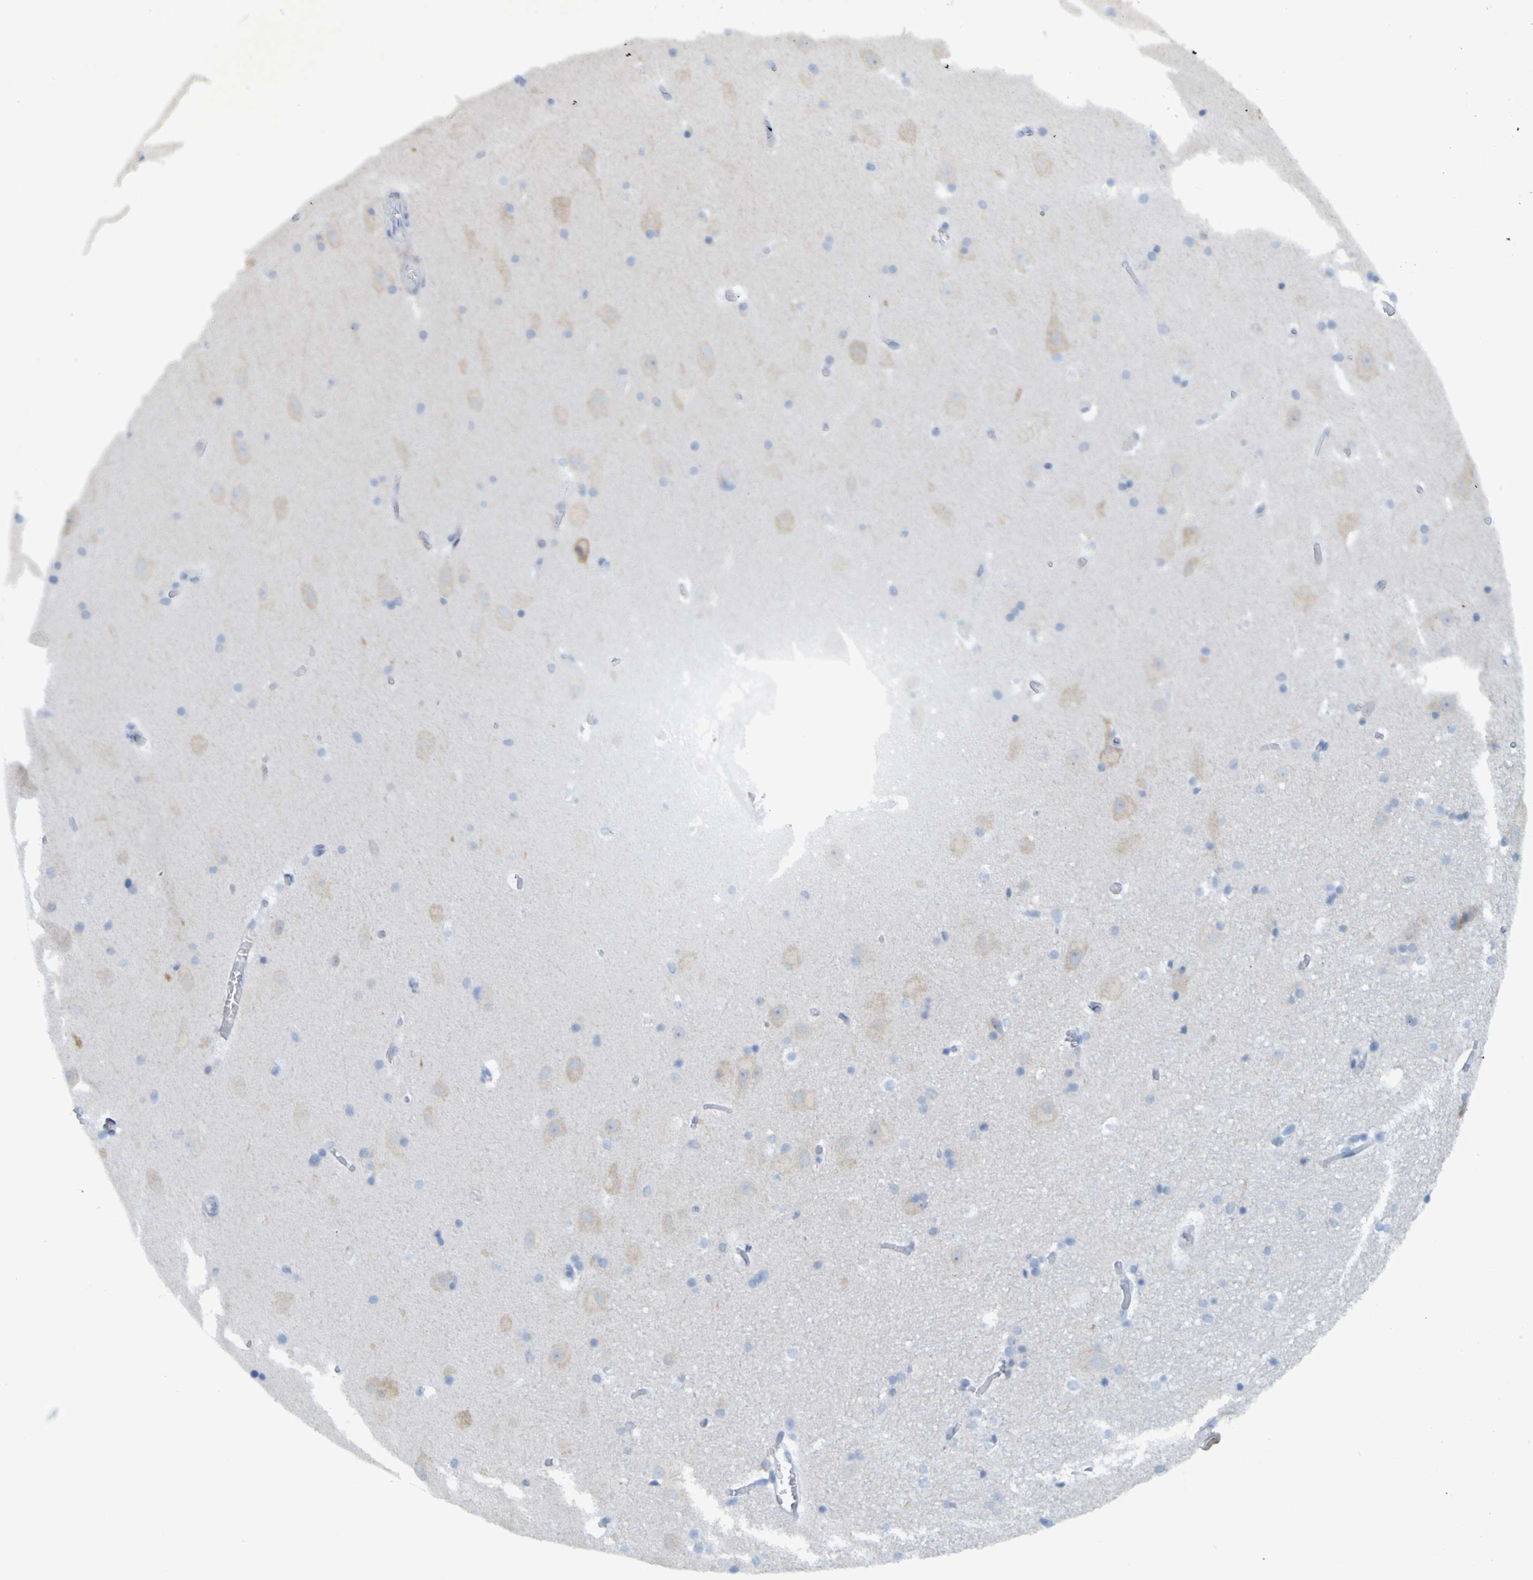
{"staining": {"intensity": "negative", "quantity": "none", "location": "none"}, "tissue": "hippocampus", "cell_type": "Glial cells", "image_type": "normal", "snomed": [{"axis": "morphology", "description": "Normal tissue, NOS"}, {"axis": "topography", "description": "Hippocampus"}], "caption": "The photomicrograph exhibits no significant staining in glial cells of hippocampus.", "gene": "USP36", "patient": {"sex": "male", "age": 45}}